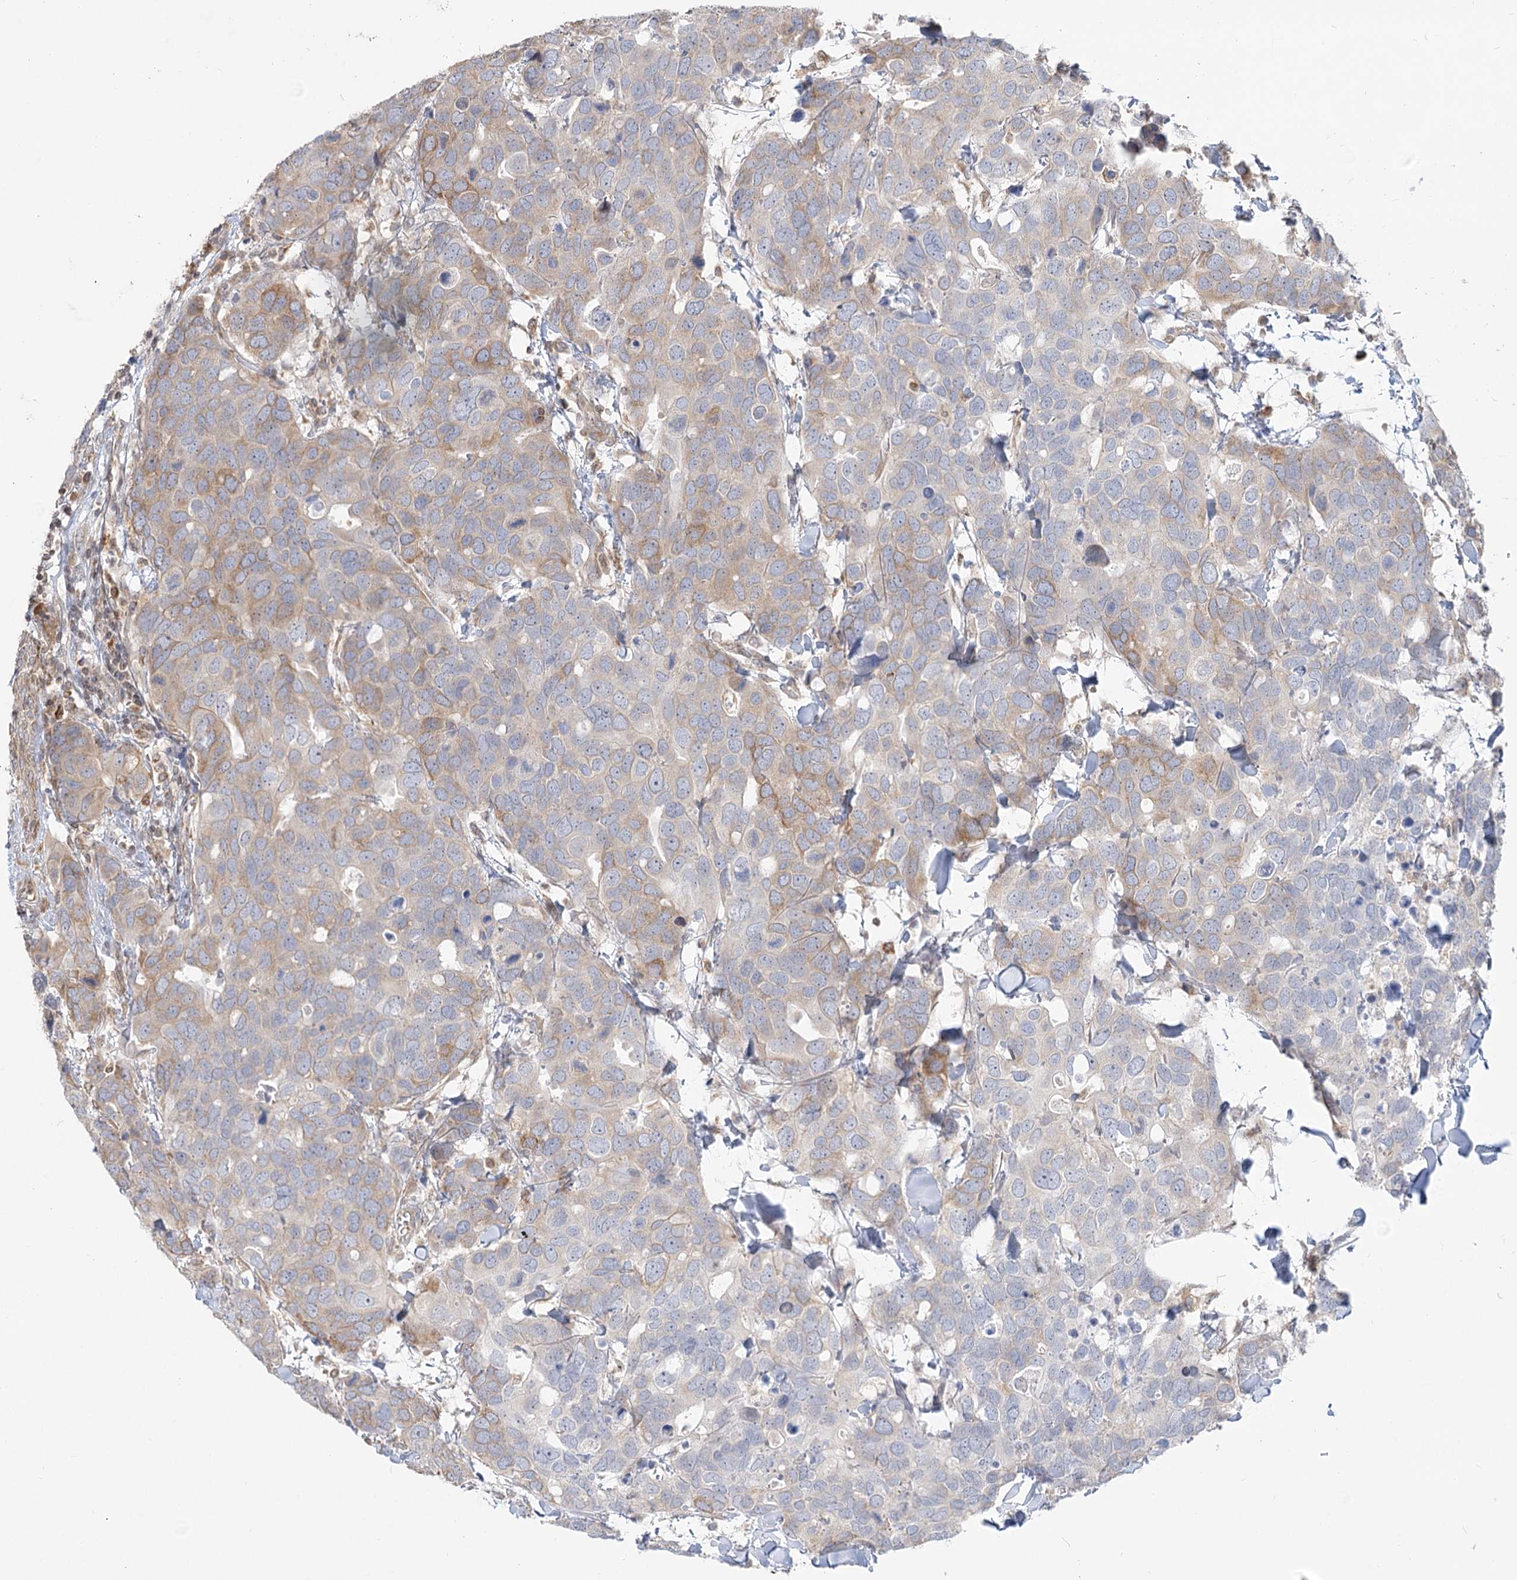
{"staining": {"intensity": "moderate", "quantity": "<25%", "location": "cytoplasmic/membranous"}, "tissue": "breast cancer", "cell_type": "Tumor cells", "image_type": "cancer", "snomed": [{"axis": "morphology", "description": "Duct carcinoma"}, {"axis": "topography", "description": "Breast"}], "caption": "This photomicrograph reveals immunohistochemistry (IHC) staining of human intraductal carcinoma (breast), with low moderate cytoplasmic/membranous positivity in approximately <25% of tumor cells.", "gene": "MTMR3", "patient": {"sex": "female", "age": 83}}